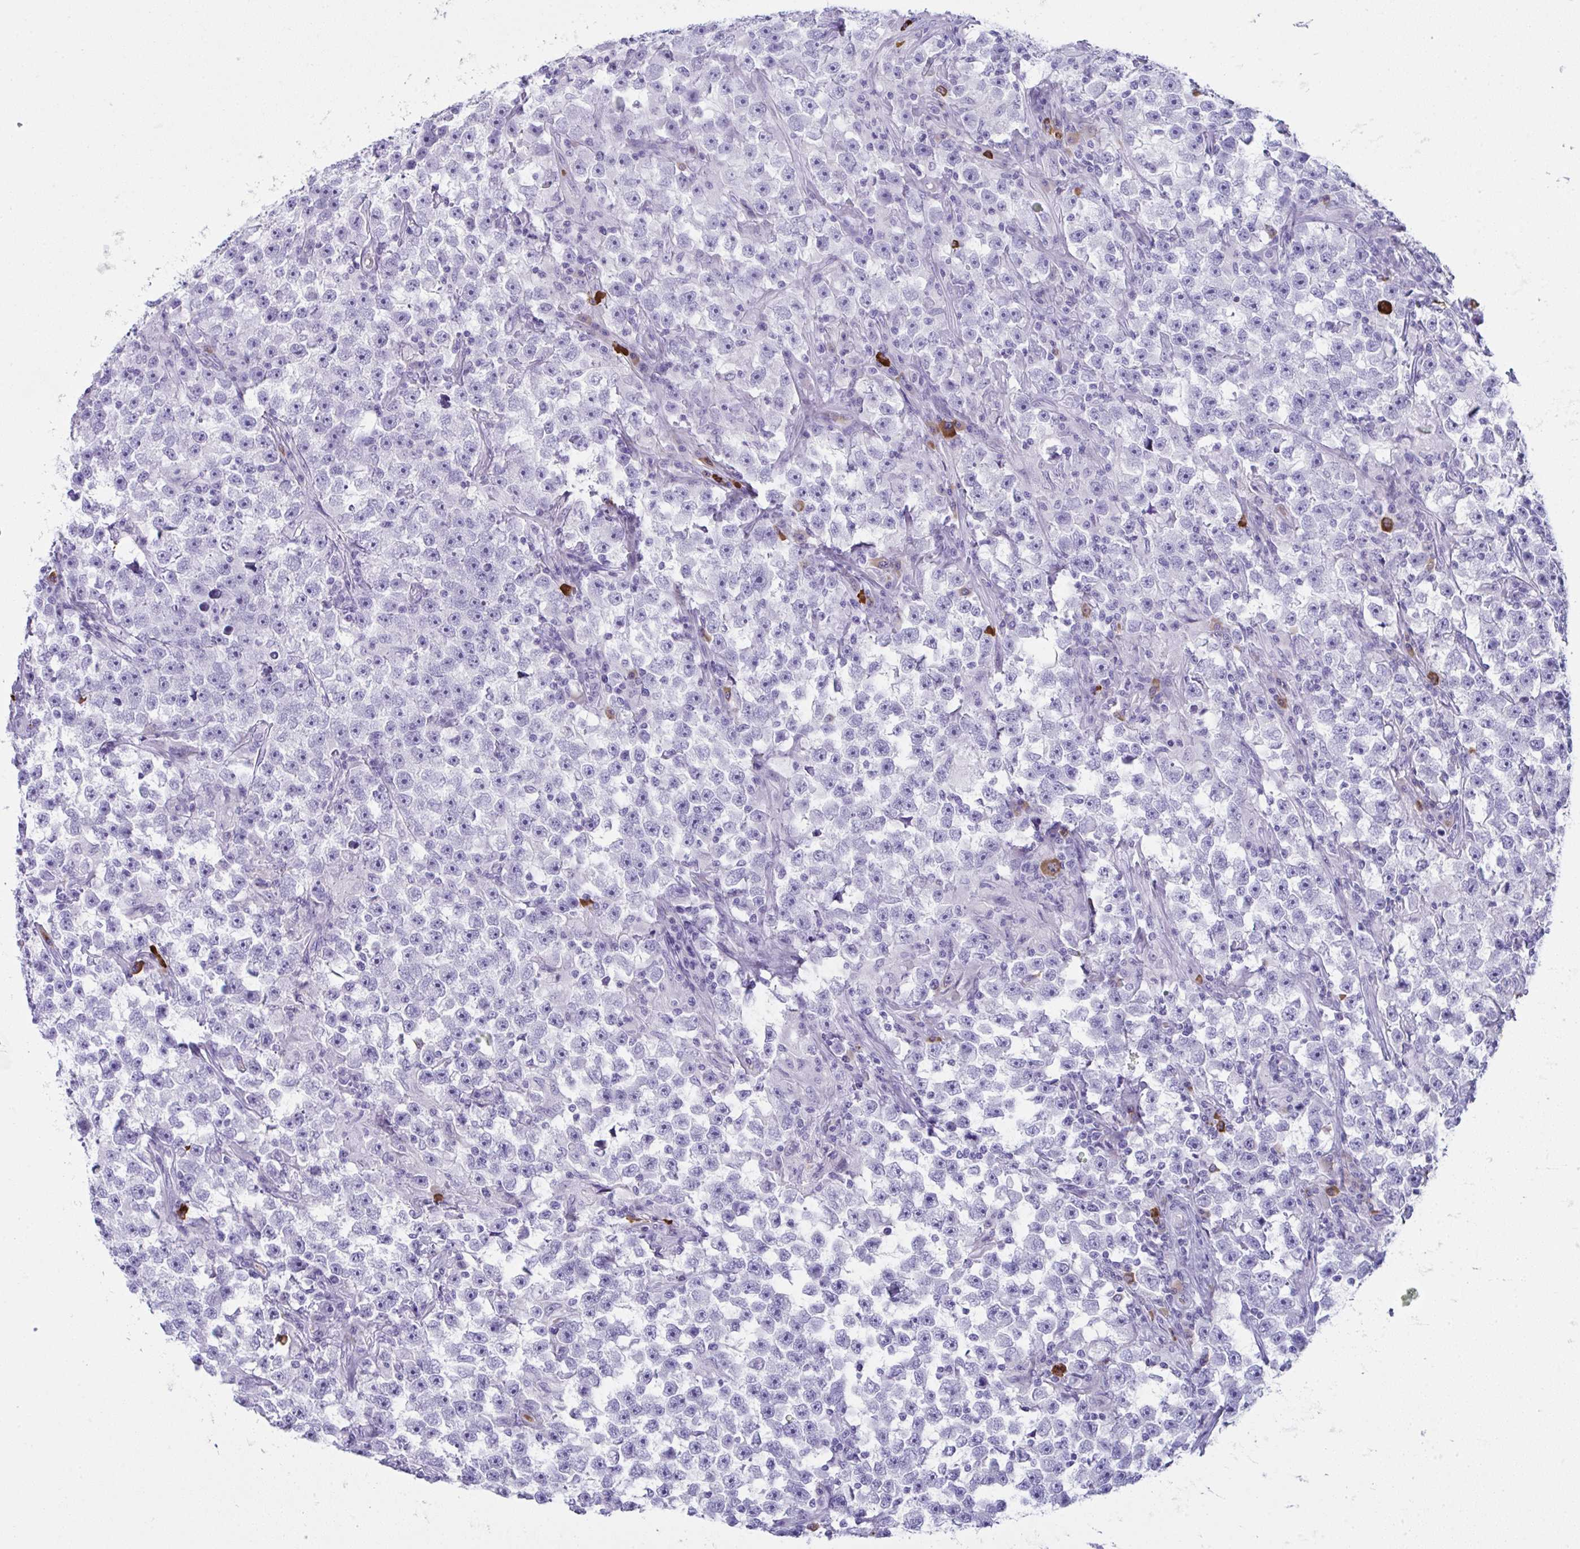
{"staining": {"intensity": "negative", "quantity": "none", "location": "none"}, "tissue": "testis cancer", "cell_type": "Tumor cells", "image_type": "cancer", "snomed": [{"axis": "morphology", "description": "Seminoma, NOS"}, {"axis": "topography", "description": "Testis"}], "caption": "The histopathology image displays no staining of tumor cells in testis cancer (seminoma).", "gene": "JCHAIN", "patient": {"sex": "male", "age": 33}}